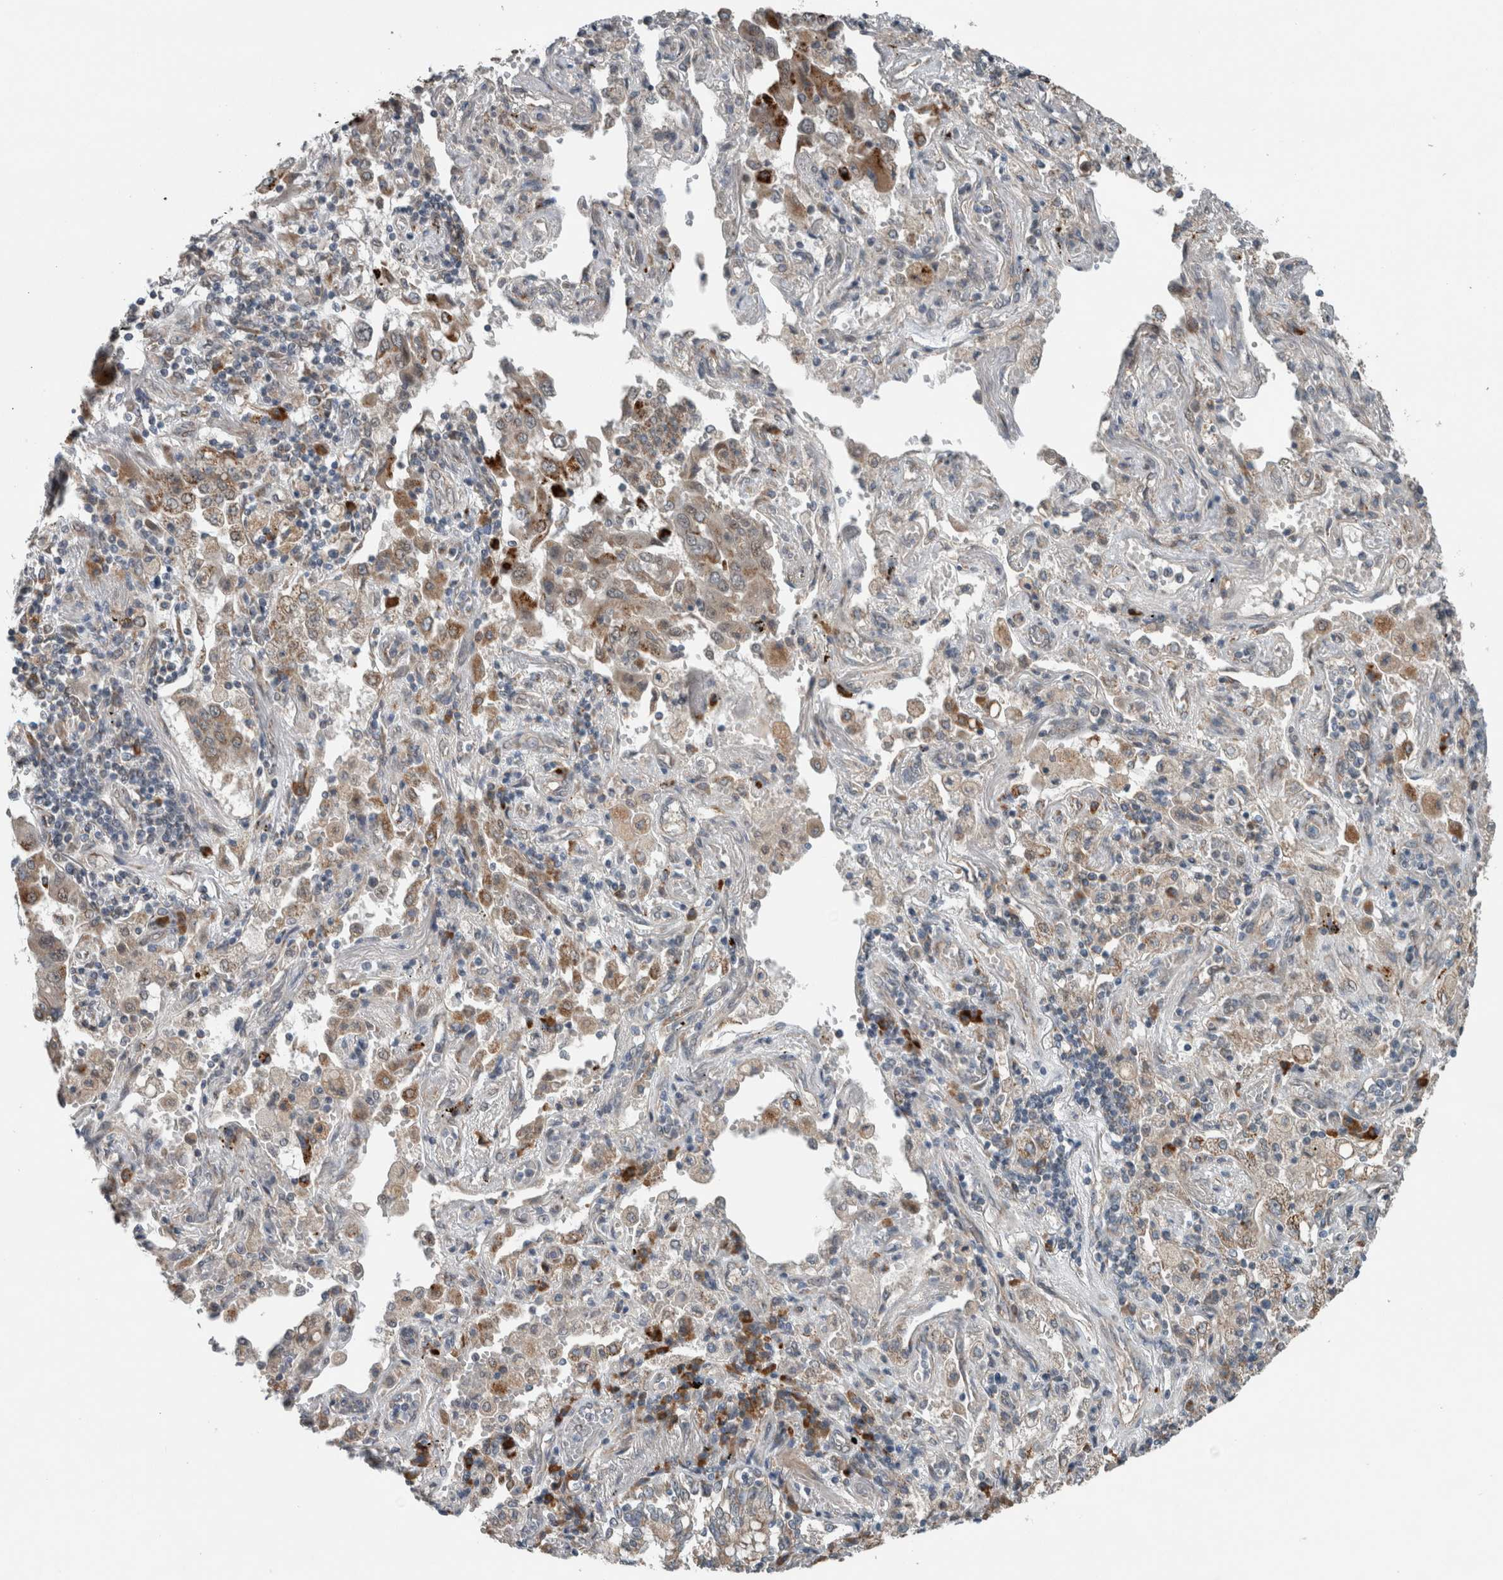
{"staining": {"intensity": "moderate", "quantity": ">75%", "location": "cytoplasmic/membranous"}, "tissue": "lung cancer", "cell_type": "Tumor cells", "image_type": "cancer", "snomed": [{"axis": "morphology", "description": "Adenocarcinoma, NOS"}, {"axis": "topography", "description": "Lung"}], "caption": "Protein analysis of adenocarcinoma (lung) tissue exhibits moderate cytoplasmic/membranous staining in about >75% of tumor cells. (Stains: DAB in brown, nuclei in blue, Microscopy: brightfield microscopy at high magnification).", "gene": "GBA2", "patient": {"sex": "female", "age": 65}}